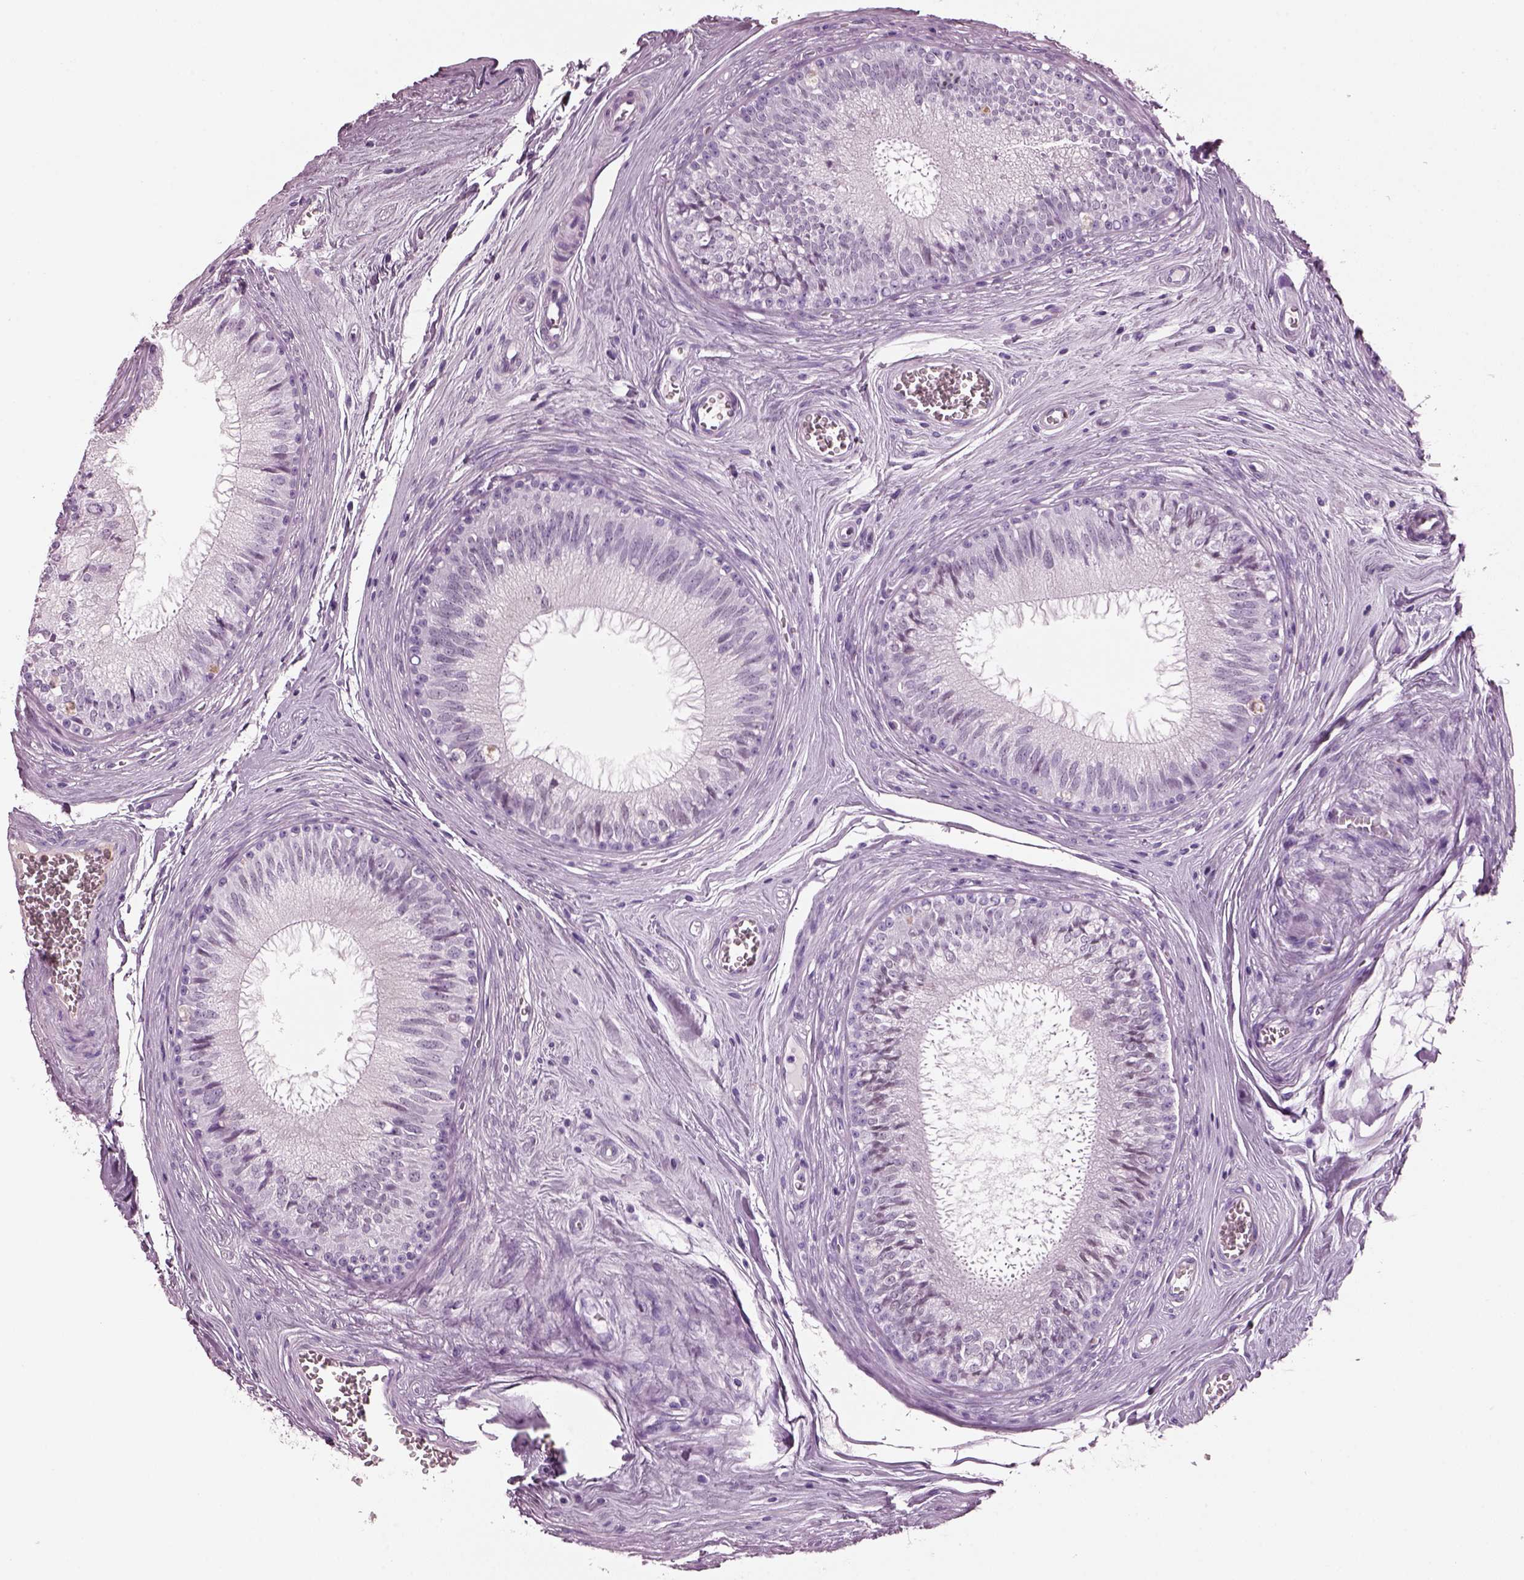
{"staining": {"intensity": "negative", "quantity": "none", "location": "none"}, "tissue": "epididymis", "cell_type": "Glandular cells", "image_type": "normal", "snomed": [{"axis": "morphology", "description": "Normal tissue, NOS"}, {"axis": "topography", "description": "Epididymis"}], "caption": "High magnification brightfield microscopy of unremarkable epididymis stained with DAB (3,3'-diaminobenzidine) (brown) and counterstained with hematoxylin (blue): glandular cells show no significant staining. (Stains: DAB IHC with hematoxylin counter stain, Microscopy: brightfield microscopy at high magnification).", "gene": "KRTAP3", "patient": {"sex": "male", "age": 37}}